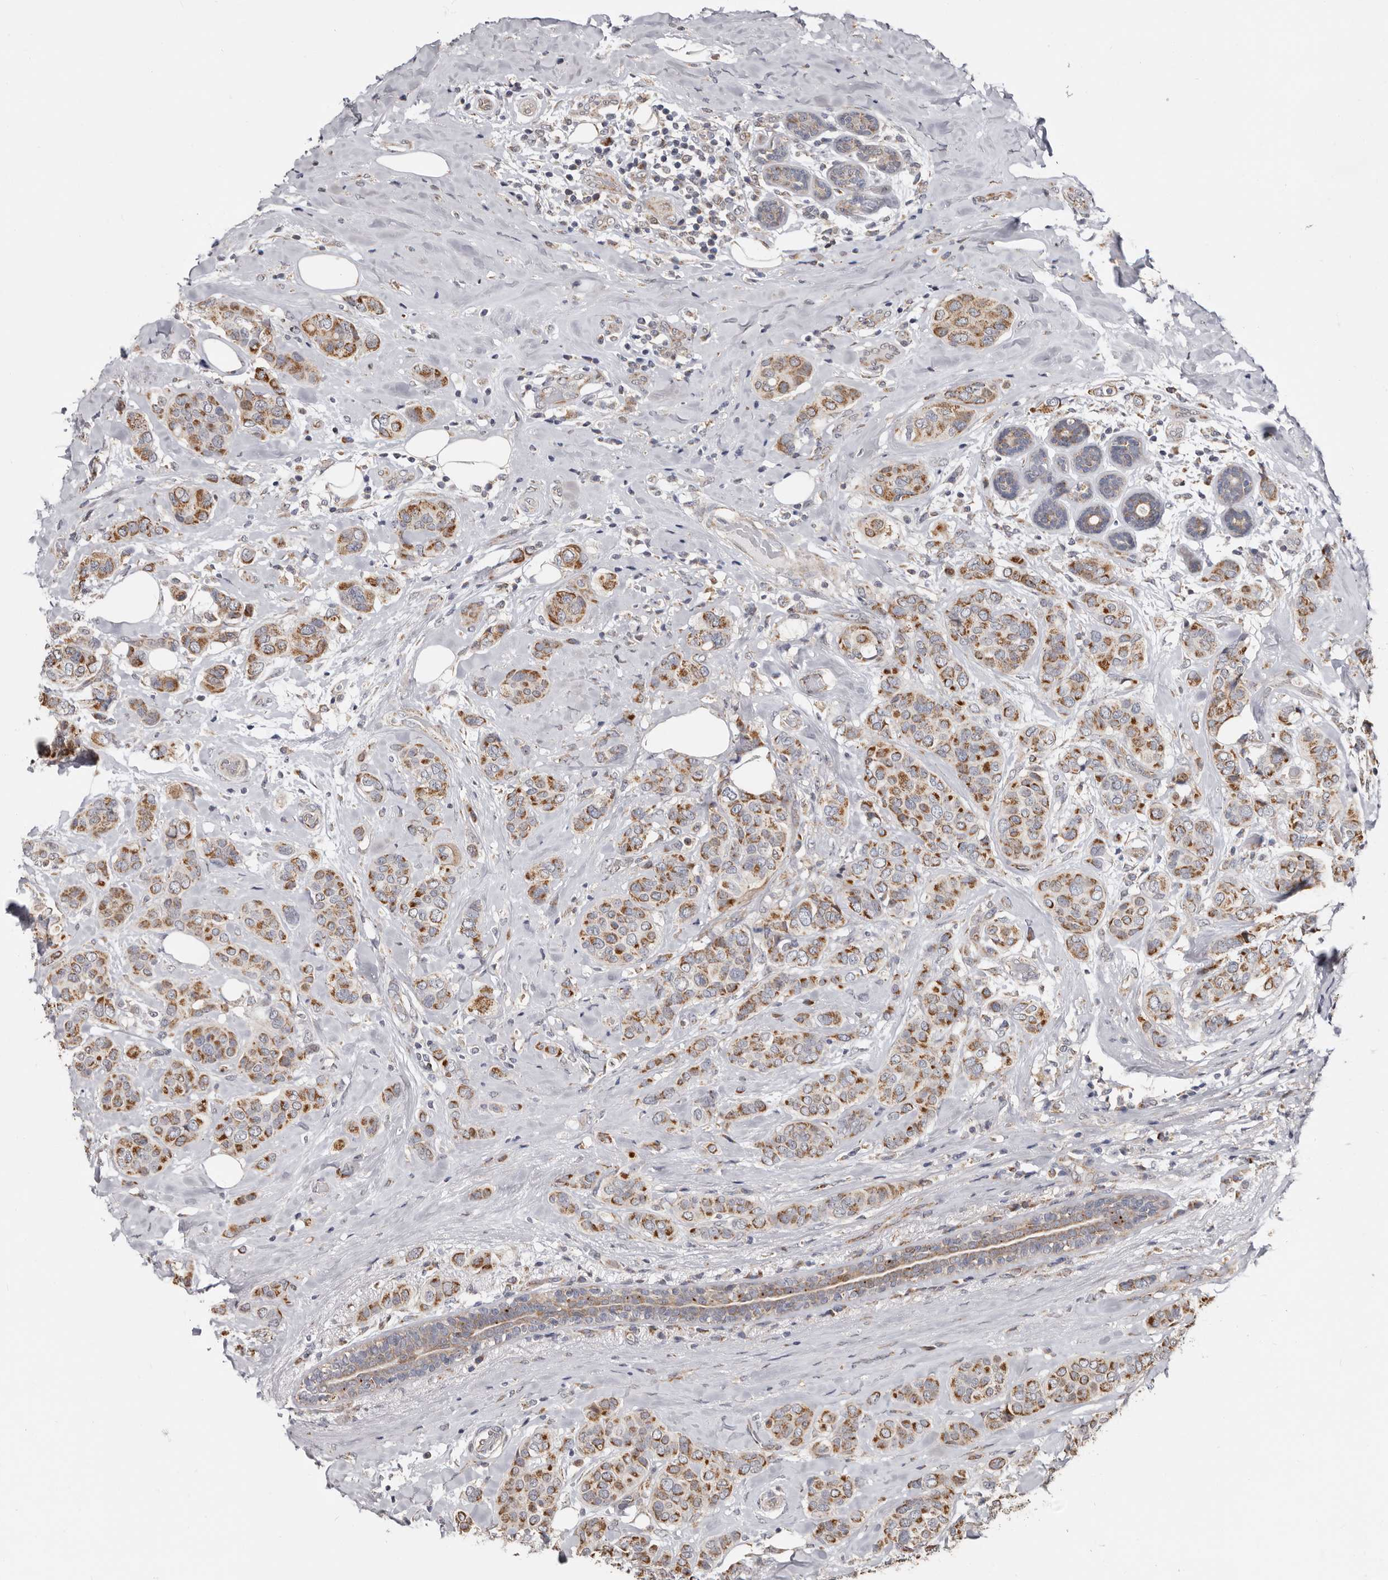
{"staining": {"intensity": "moderate", "quantity": ">75%", "location": "cytoplasmic/membranous"}, "tissue": "breast cancer", "cell_type": "Tumor cells", "image_type": "cancer", "snomed": [{"axis": "morphology", "description": "Lobular carcinoma"}, {"axis": "topography", "description": "Breast"}], "caption": "Breast cancer (lobular carcinoma) stained with DAB immunohistochemistry (IHC) demonstrates medium levels of moderate cytoplasmic/membranous staining in approximately >75% of tumor cells.", "gene": "MRPL18", "patient": {"sex": "female", "age": 51}}